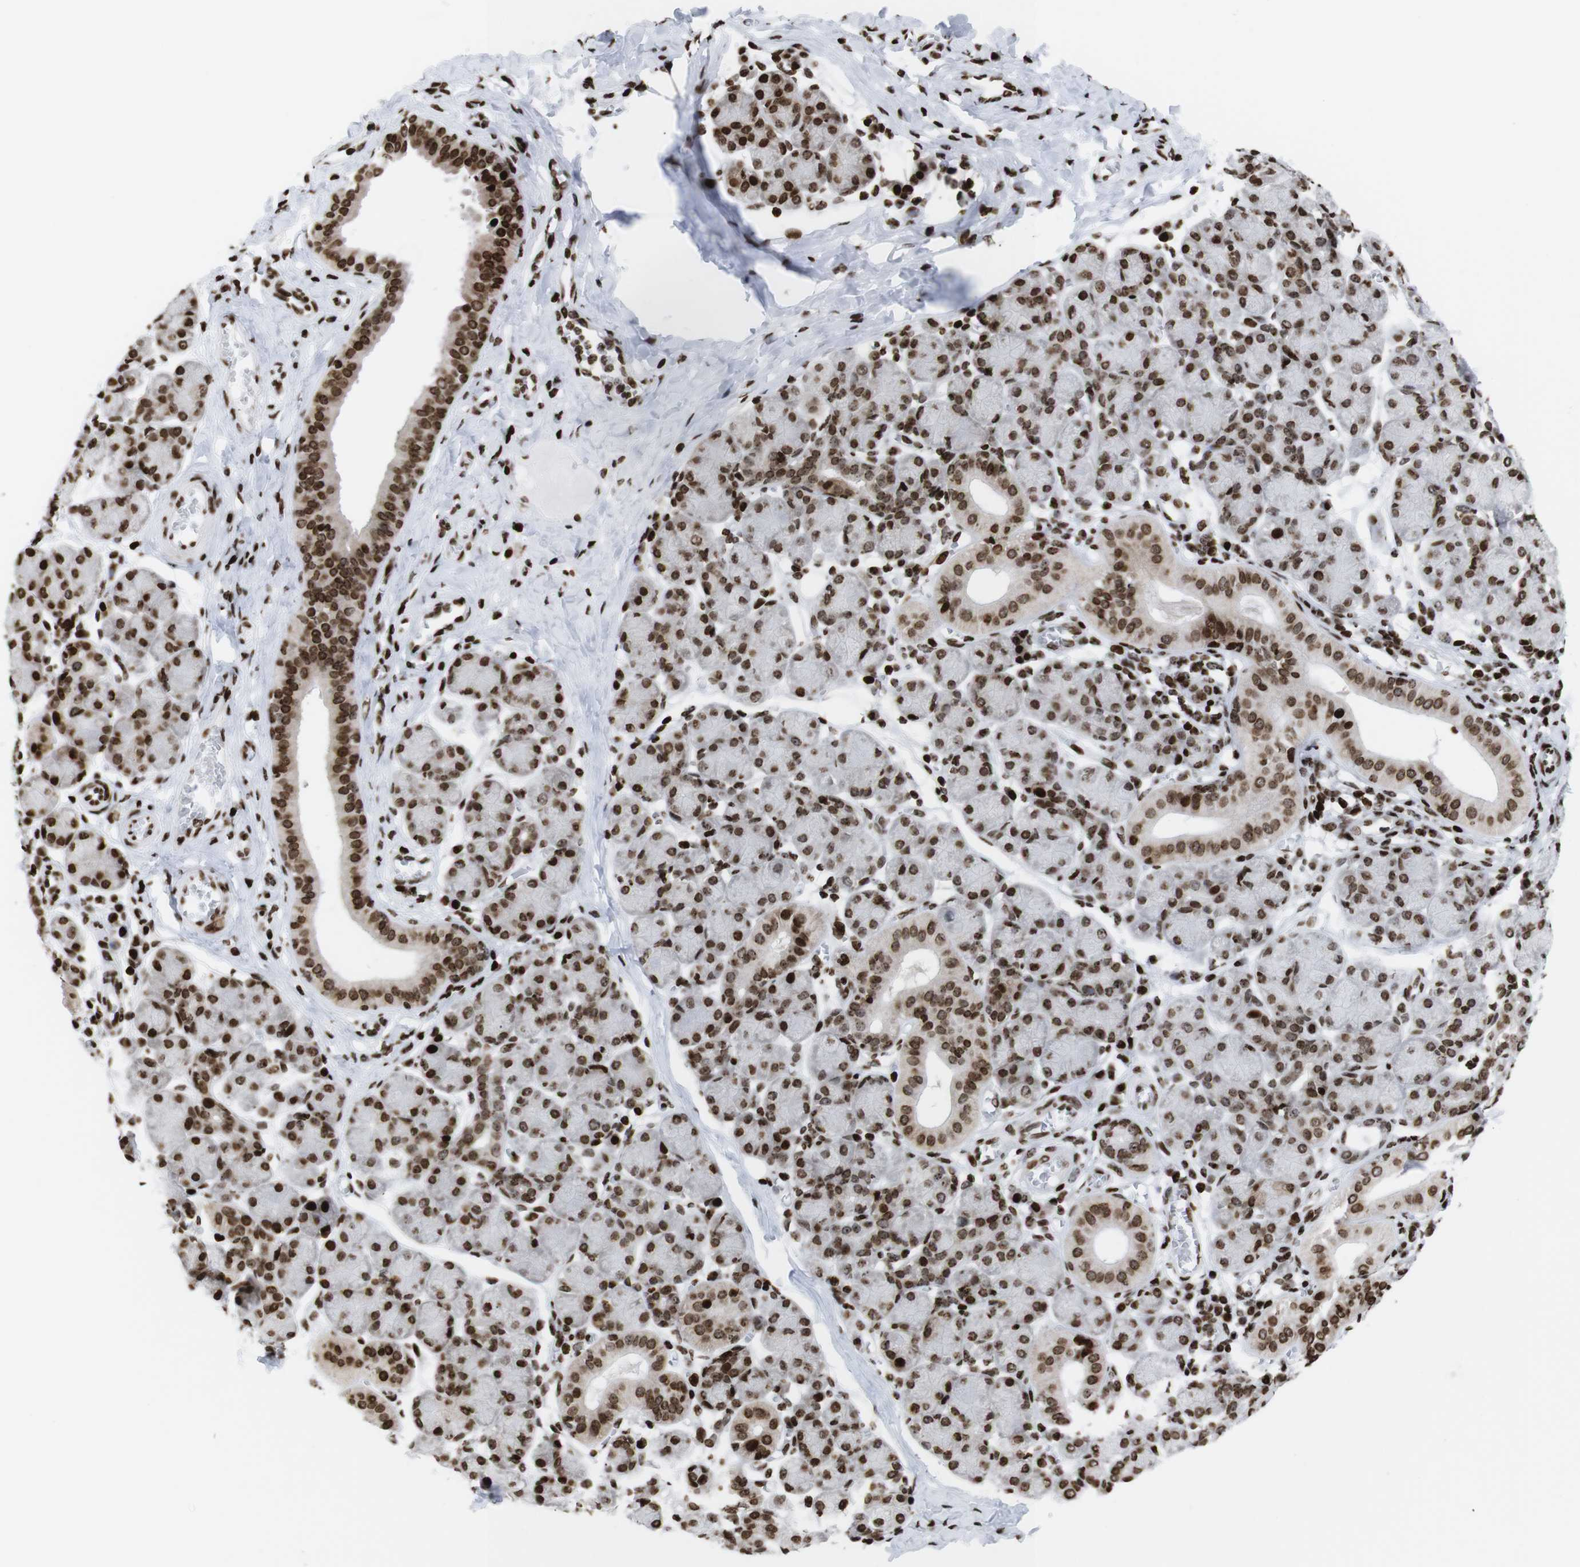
{"staining": {"intensity": "strong", "quantity": ">75%", "location": "nuclear"}, "tissue": "salivary gland", "cell_type": "Glandular cells", "image_type": "normal", "snomed": [{"axis": "morphology", "description": "Normal tissue, NOS"}, {"axis": "morphology", "description": "Inflammation, NOS"}, {"axis": "topography", "description": "Lymph node"}, {"axis": "topography", "description": "Salivary gland"}], "caption": "Salivary gland stained for a protein (brown) demonstrates strong nuclear positive staining in about >75% of glandular cells.", "gene": "H1", "patient": {"sex": "male", "age": 3}}